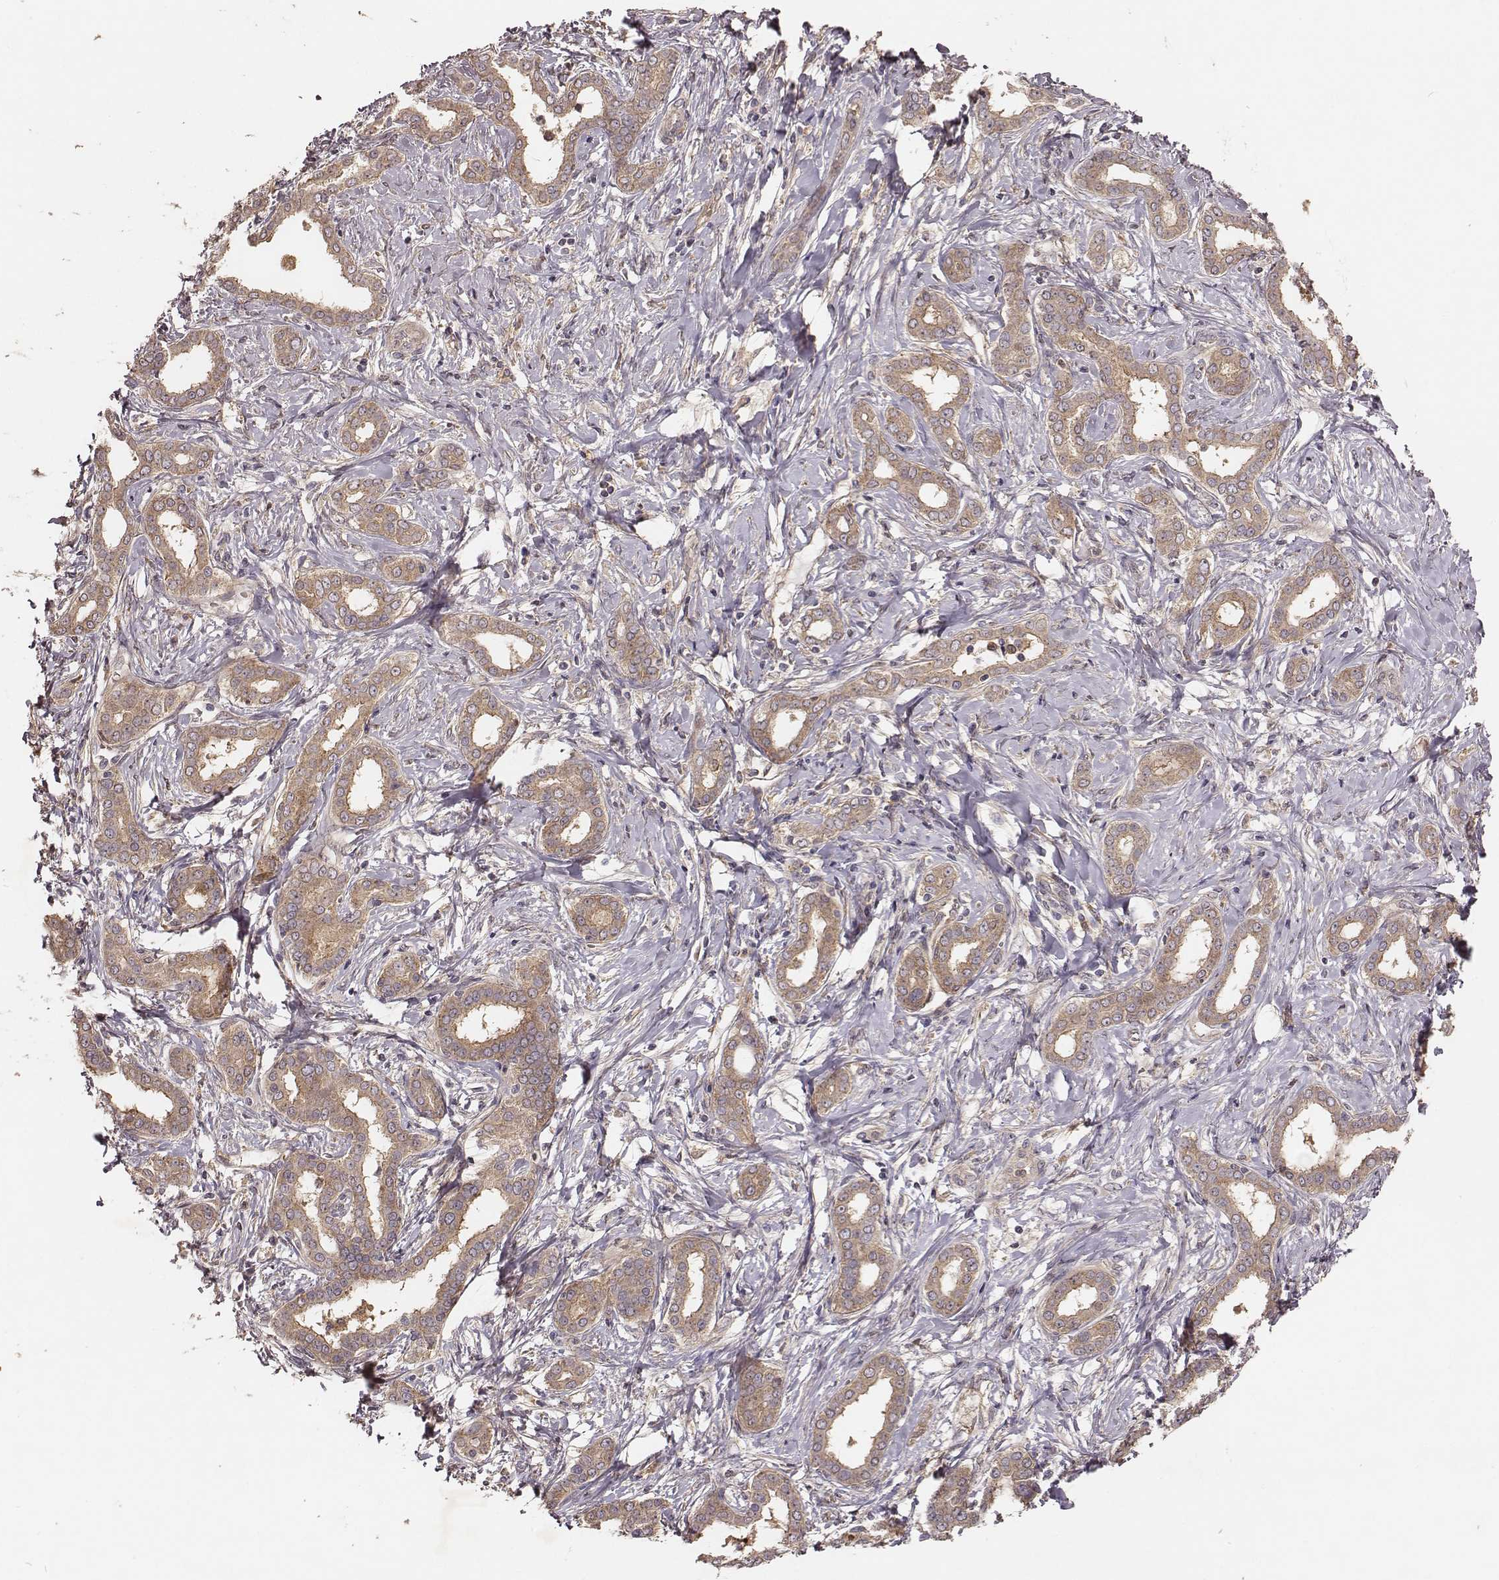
{"staining": {"intensity": "weak", "quantity": ">75%", "location": "cytoplasmic/membranous"}, "tissue": "liver cancer", "cell_type": "Tumor cells", "image_type": "cancer", "snomed": [{"axis": "morphology", "description": "Cholangiocarcinoma"}, {"axis": "topography", "description": "Liver"}], "caption": "Protein analysis of liver cancer (cholangiocarcinoma) tissue shows weak cytoplasmic/membranous staining in approximately >75% of tumor cells.", "gene": "VPS26A", "patient": {"sex": "female", "age": 47}}